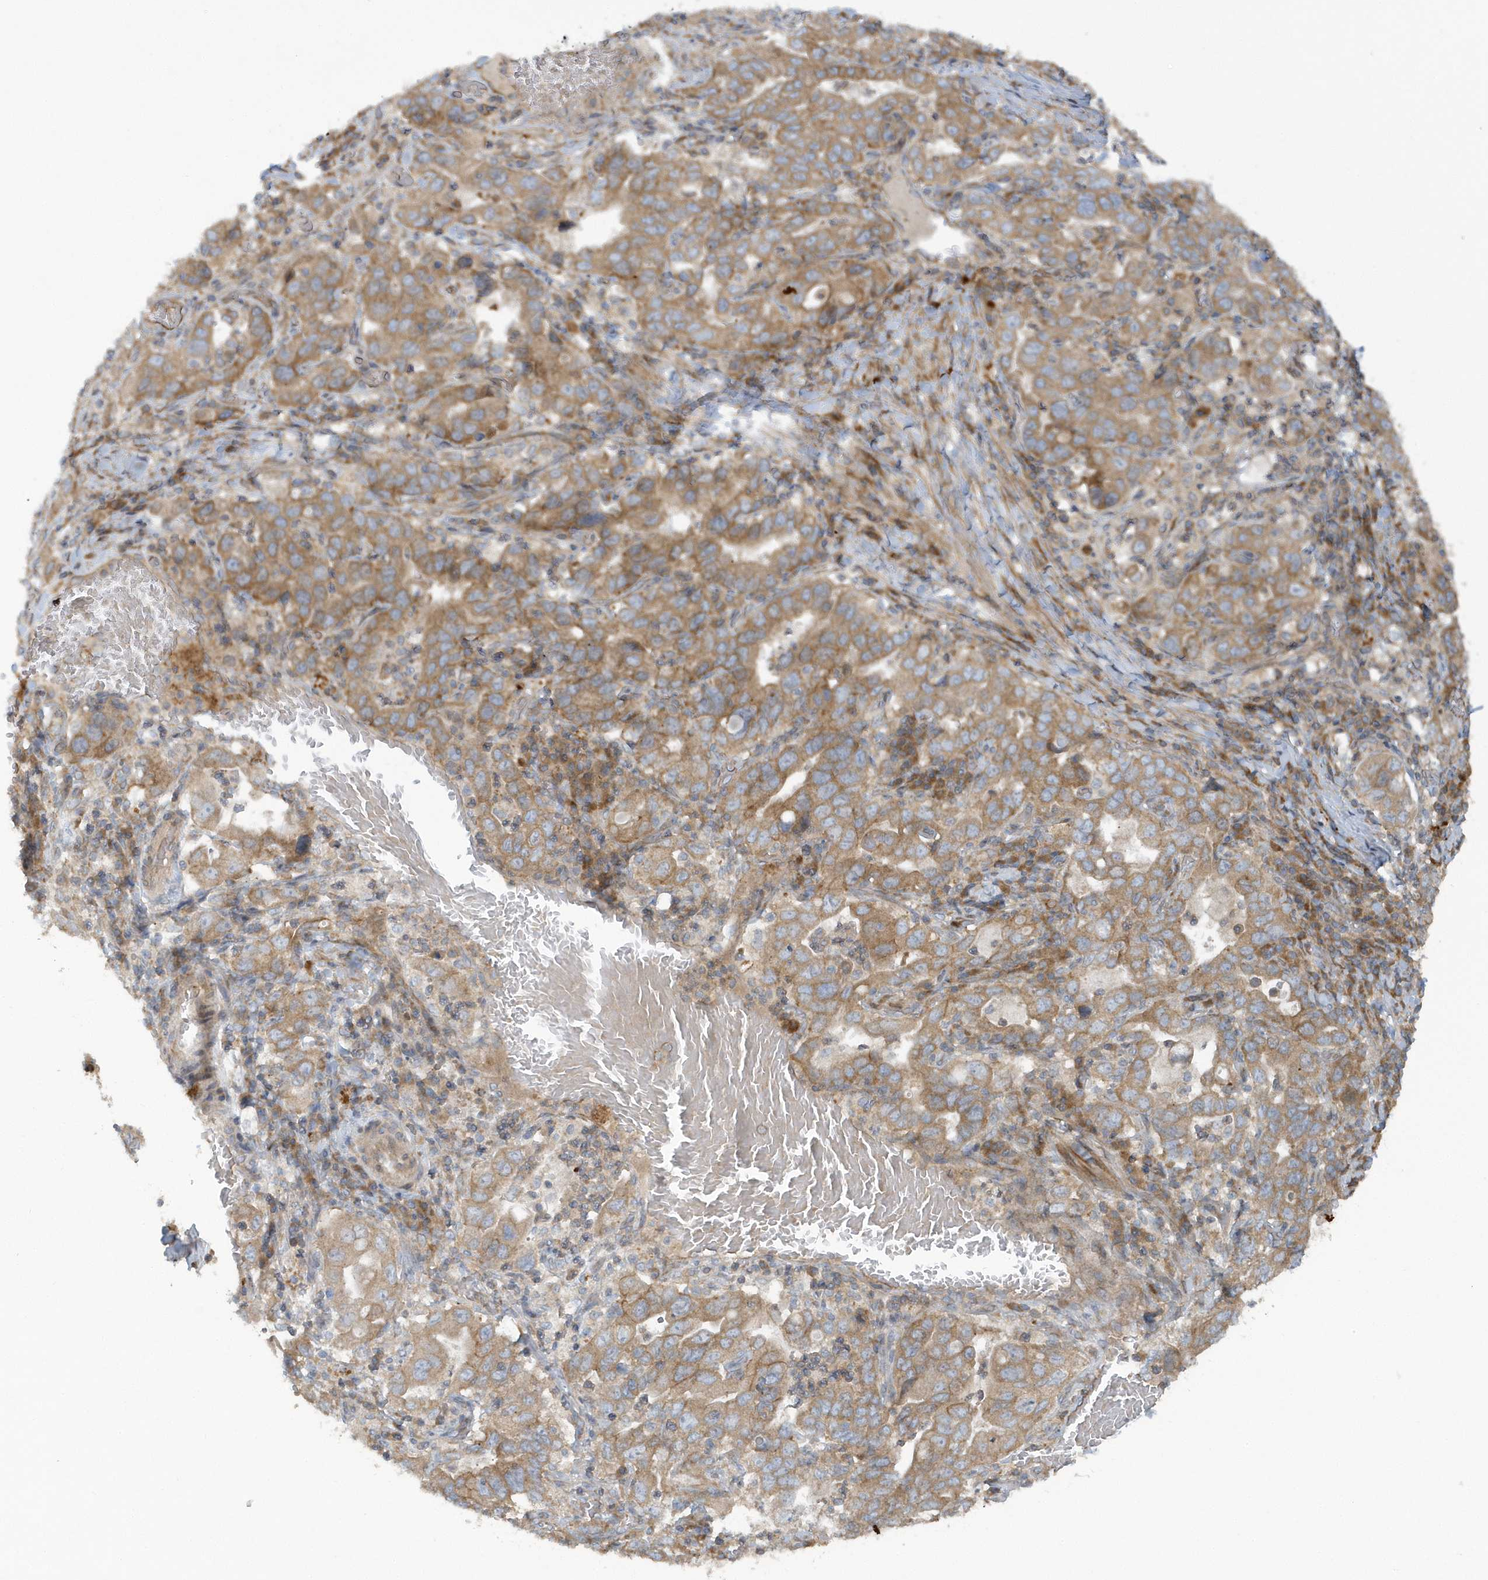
{"staining": {"intensity": "moderate", "quantity": ">75%", "location": "cytoplasmic/membranous"}, "tissue": "stomach cancer", "cell_type": "Tumor cells", "image_type": "cancer", "snomed": [{"axis": "morphology", "description": "Adenocarcinoma, NOS"}, {"axis": "topography", "description": "Stomach, upper"}], "caption": "This is a photomicrograph of immunohistochemistry (IHC) staining of stomach cancer, which shows moderate staining in the cytoplasmic/membranous of tumor cells.", "gene": "CNOT10", "patient": {"sex": "male", "age": 62}}